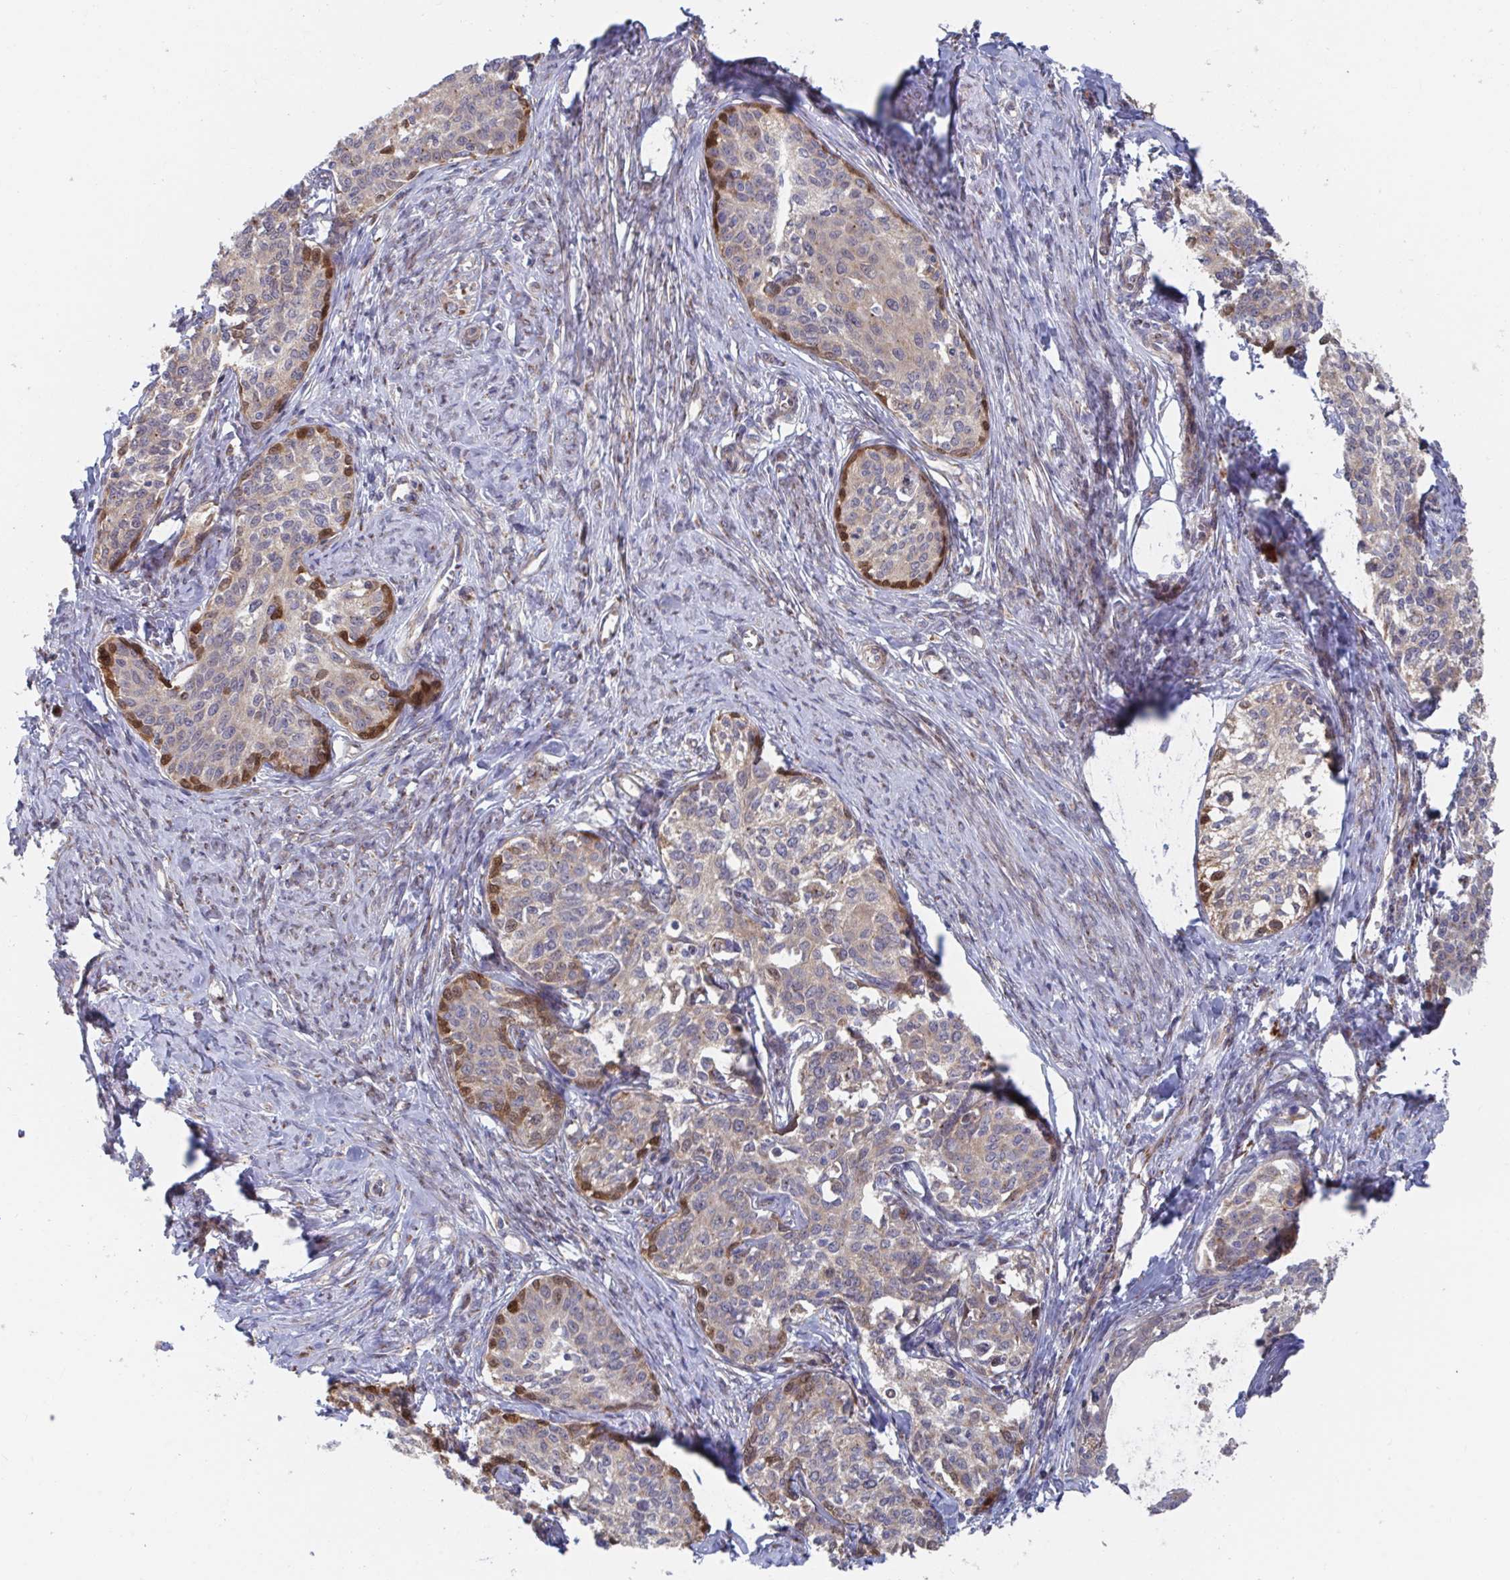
{"staining": {"intensity": "strong", "quantity": "<25%", "location": "cytoplasmic/membranous"}, "tissue": "cervical cancer", "cell_type": "Tumor cells", "image_type": "cancer", "snomed": [{"axis": "morphology", "description": "Squamous cell carcinoma, NOS"}, {"axis": "morphology", "description": "Adenocarcinoma, NOS"}, {"axis": "topography", "description": "Cervix"}], "caption": "Tumor cells demonstrate medium levels of strong cytoplasmic/membranous positivity in about <25% of cells in human cervical adenocarcinoma. Using DAB (3,3'-diaminobenzidine) (brown) and hematoxylin (blue) stains, captured at high magnification using brightfield microscopy.", "gene": "FJX1", "patient": {"sex": "female", "age": 52}}